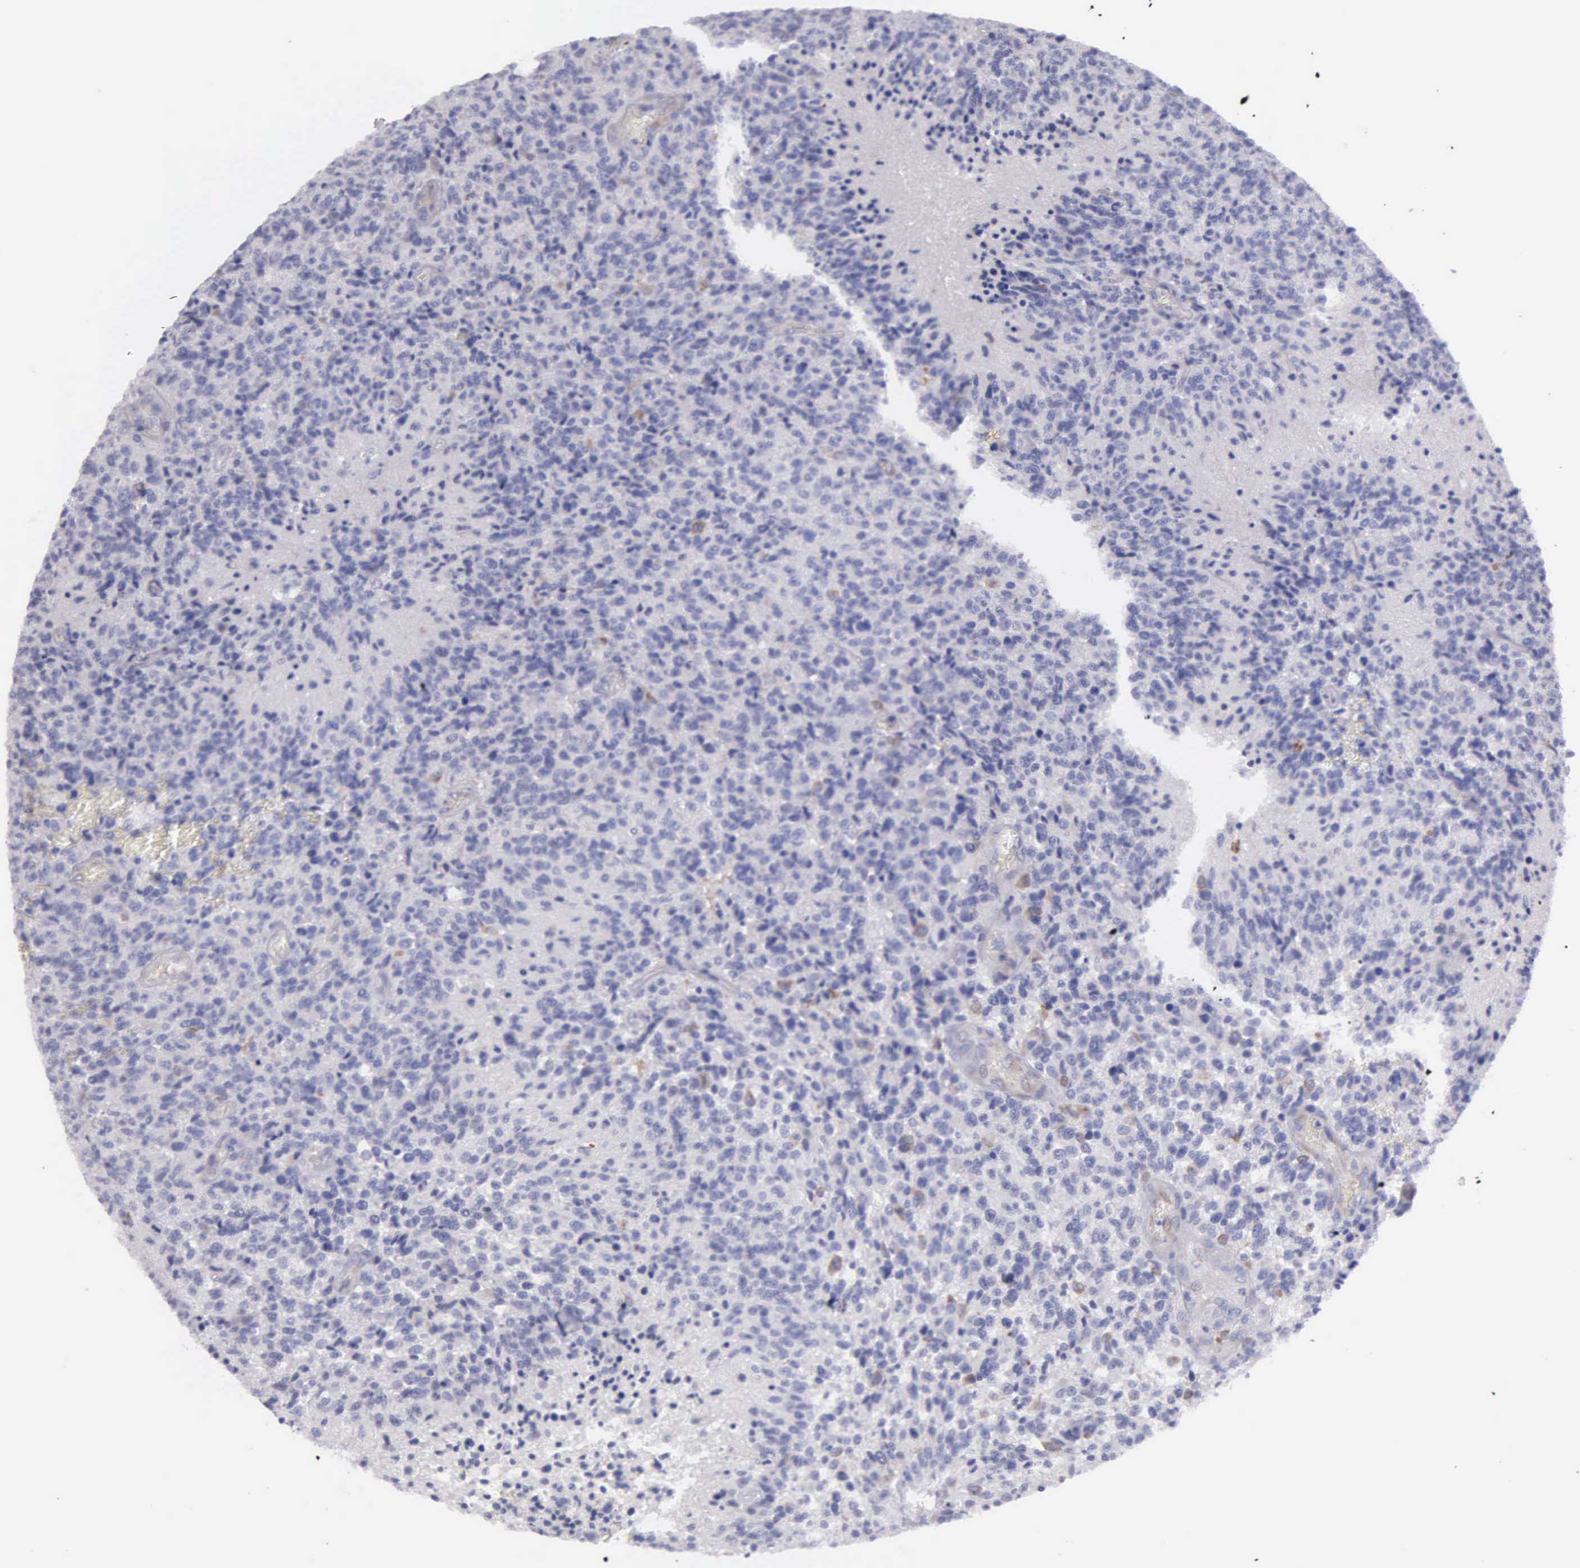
{"staining": {"intensity": "negative", "quantity": "none", "location": "none"}, "tissue": "glioma", "cell_type": "Tumor cells", "image_type": "cancer", "snomed": [{"axis": "morphology", "description": "Glioma, malignant, High grade"}, {"axis": "topography", "description": "Brain"}], "caption": "A histopathology image of human glioma is negative for staining in tumor cells. (Immunohistochemistry (ihc), brightfield microscopy, high magnification).", "gene": "TYRP1", "patient": {"sex": "male", "age": 36}}